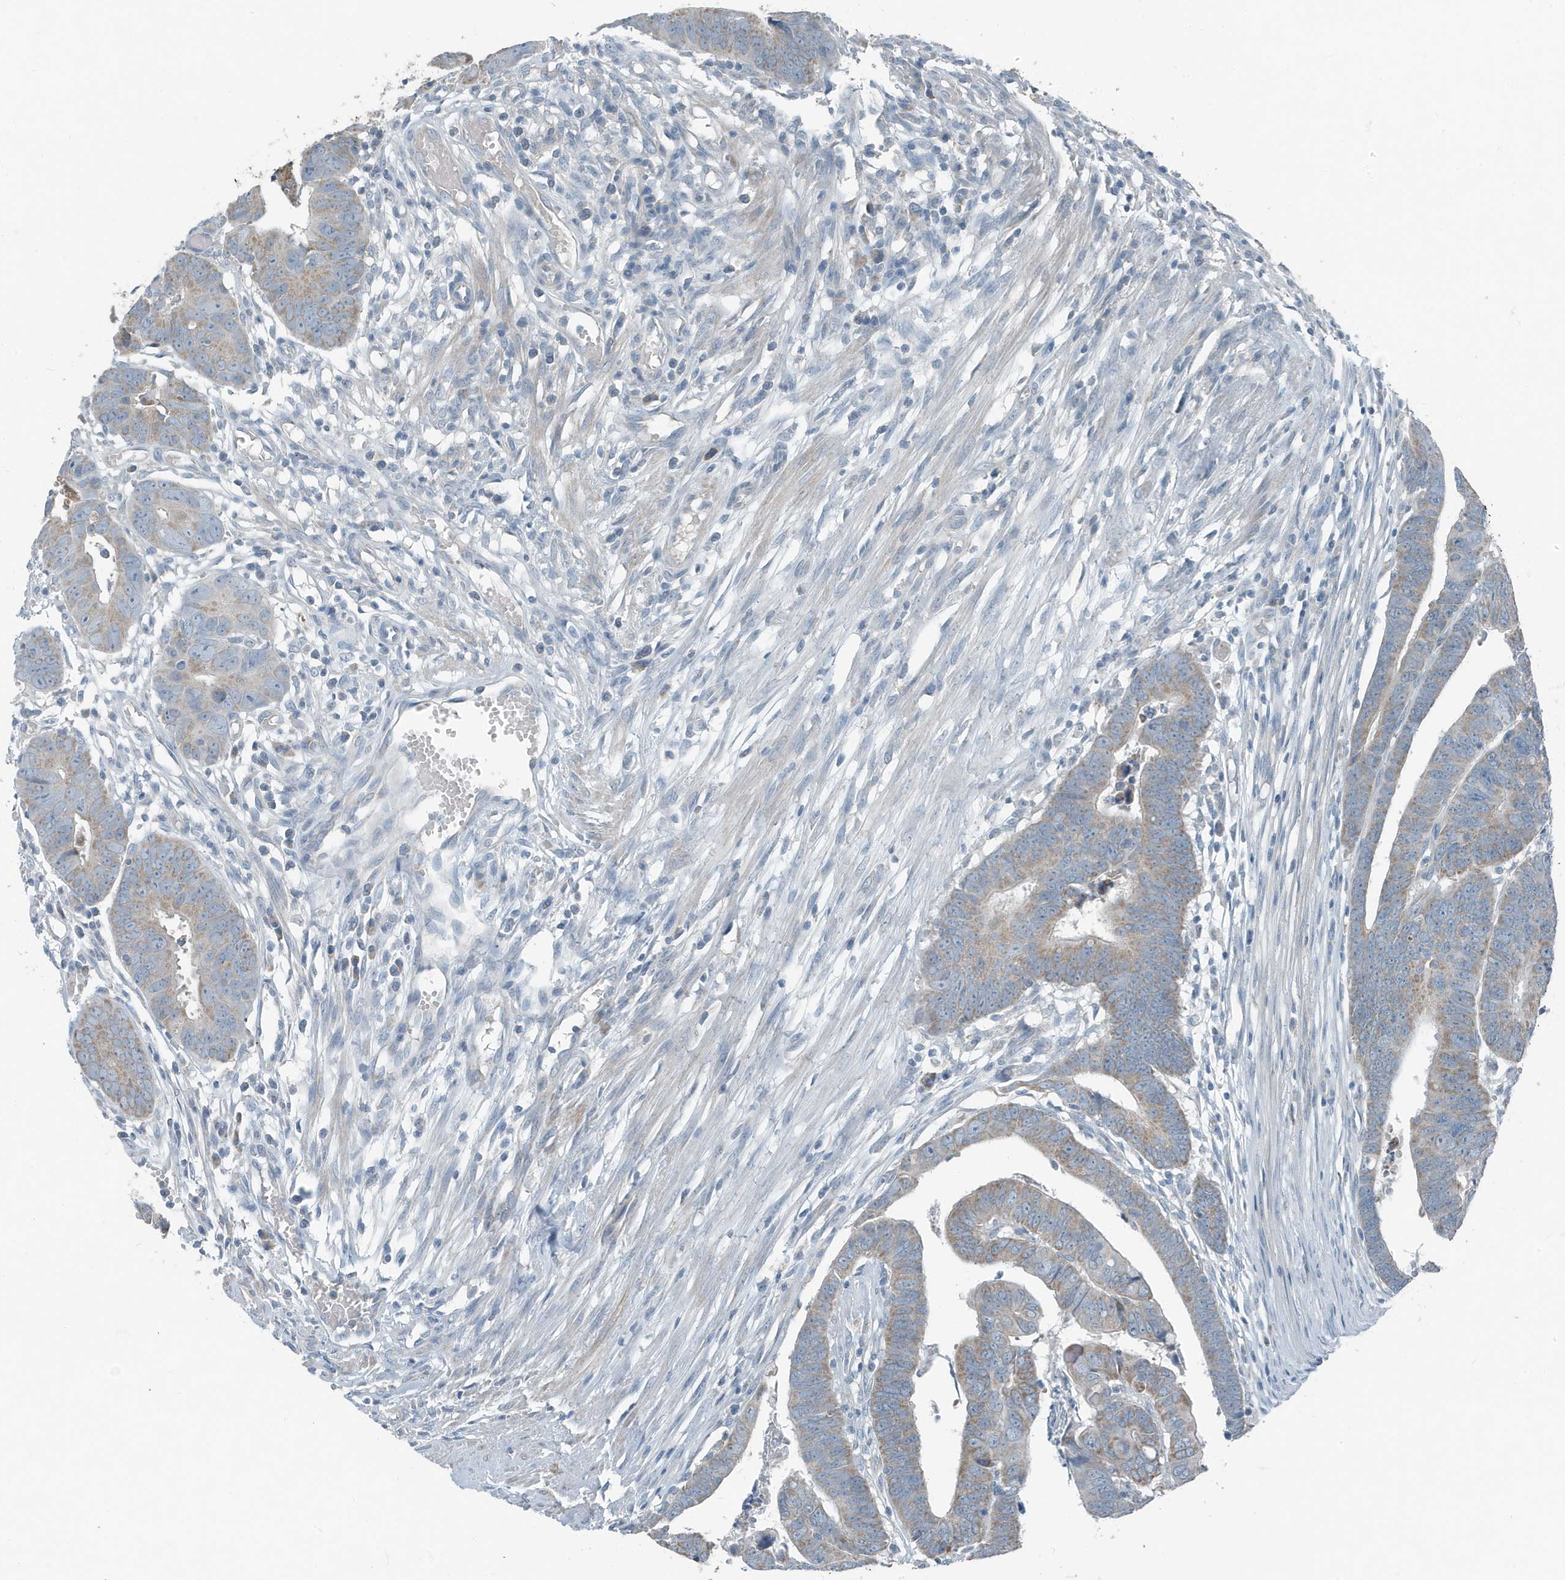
{"staining": {"intensity": "weak", "quantity": "25%-75%", "location": "cytoplasmic/membranous"}, "tissue": "colorectal cancer", "cell_type": "Tumor cells", "image_type": "cancer", "snomed": [{"axis": "morphology", "description": "Adenocarcinoma, NOS"}, {"axis": "topography", "description": "Rectum"}], "caption": "A micrograph showing weak cytoplasmic/membranous expression in about 25%-75% of tumor cells in colorectal adenocarcinoma, as visualized by brown immunohistochemical staining.", "gene": "MT-CYB", "patient": {"sex": "female", "age": 65}}